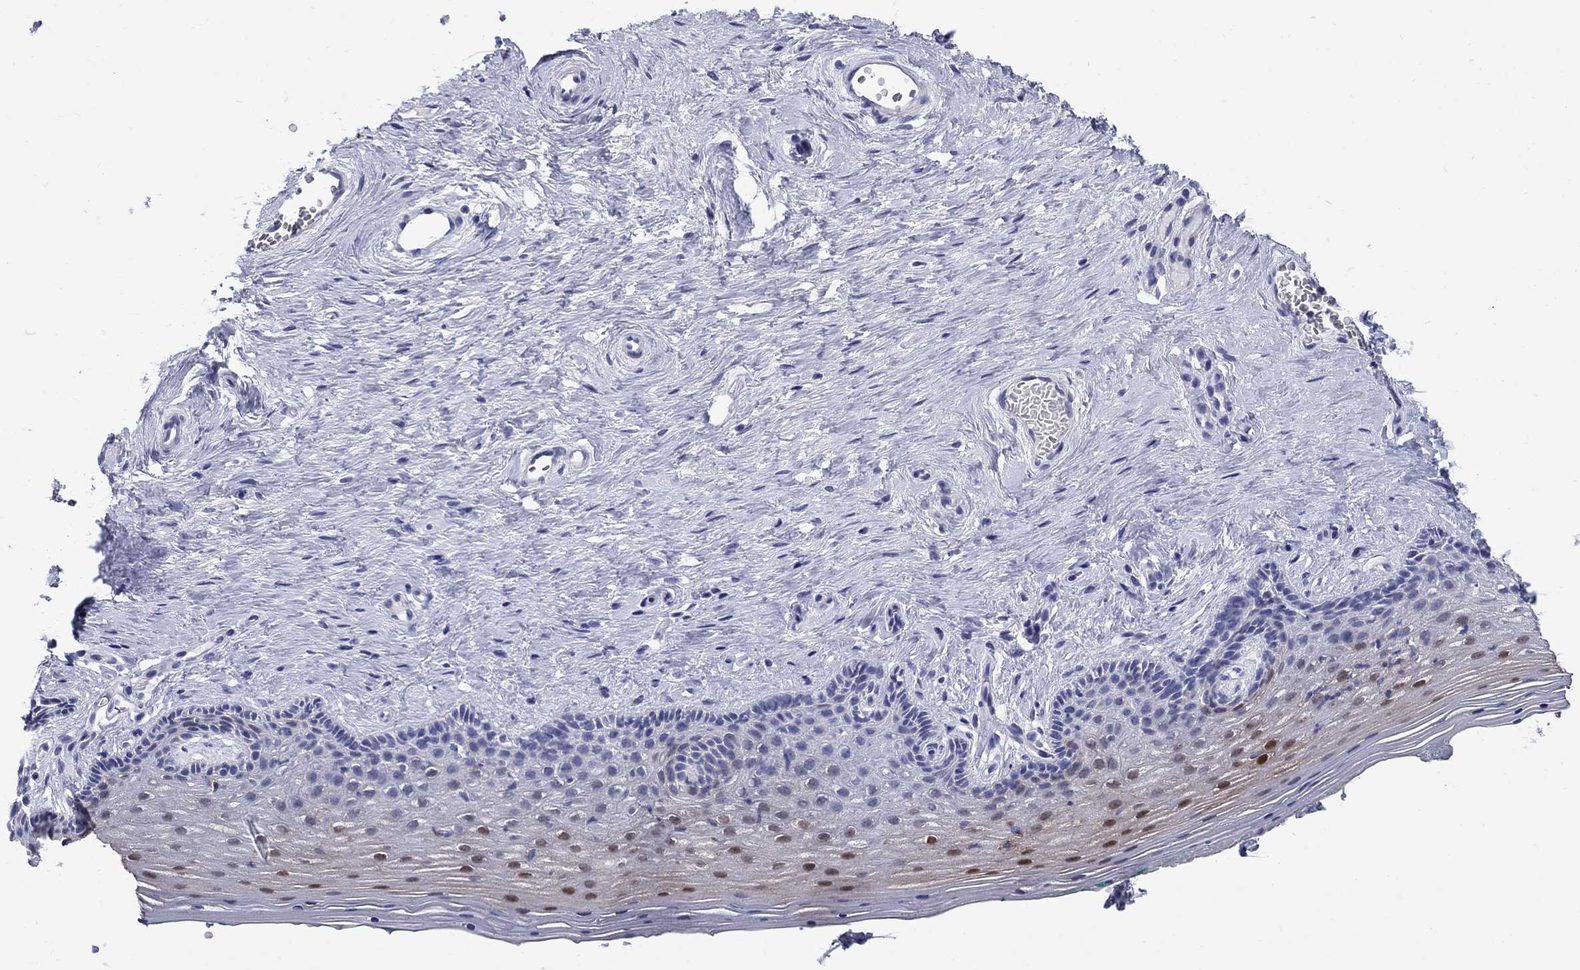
{"staining": {"intensity": "strong", "quantity": "<25%", "location": "cytoplasmic/membranous,nuclear"}, "tissue": "vagina", "cell_type": "Squamous epithelial cells", "image_type": "normal", "snomed": [{"axis": "morphology", "description": "Normal tissue, NOS"}, {"axis": "topography", "description": "Vagina"}], "caption": "Immunohistochemistry of unremarkable vagina shows medium levels of strong cytoplasmic/membranous,nuclear positivity in approximately <25% of squamous epithelial cells. (DAB (3,3'-diaminobenzidine) IHC, brown staining for protein, blue staining for nuclei).", "gene": "SERPINB2", "patient": {"sex": "female", "age": 45}}